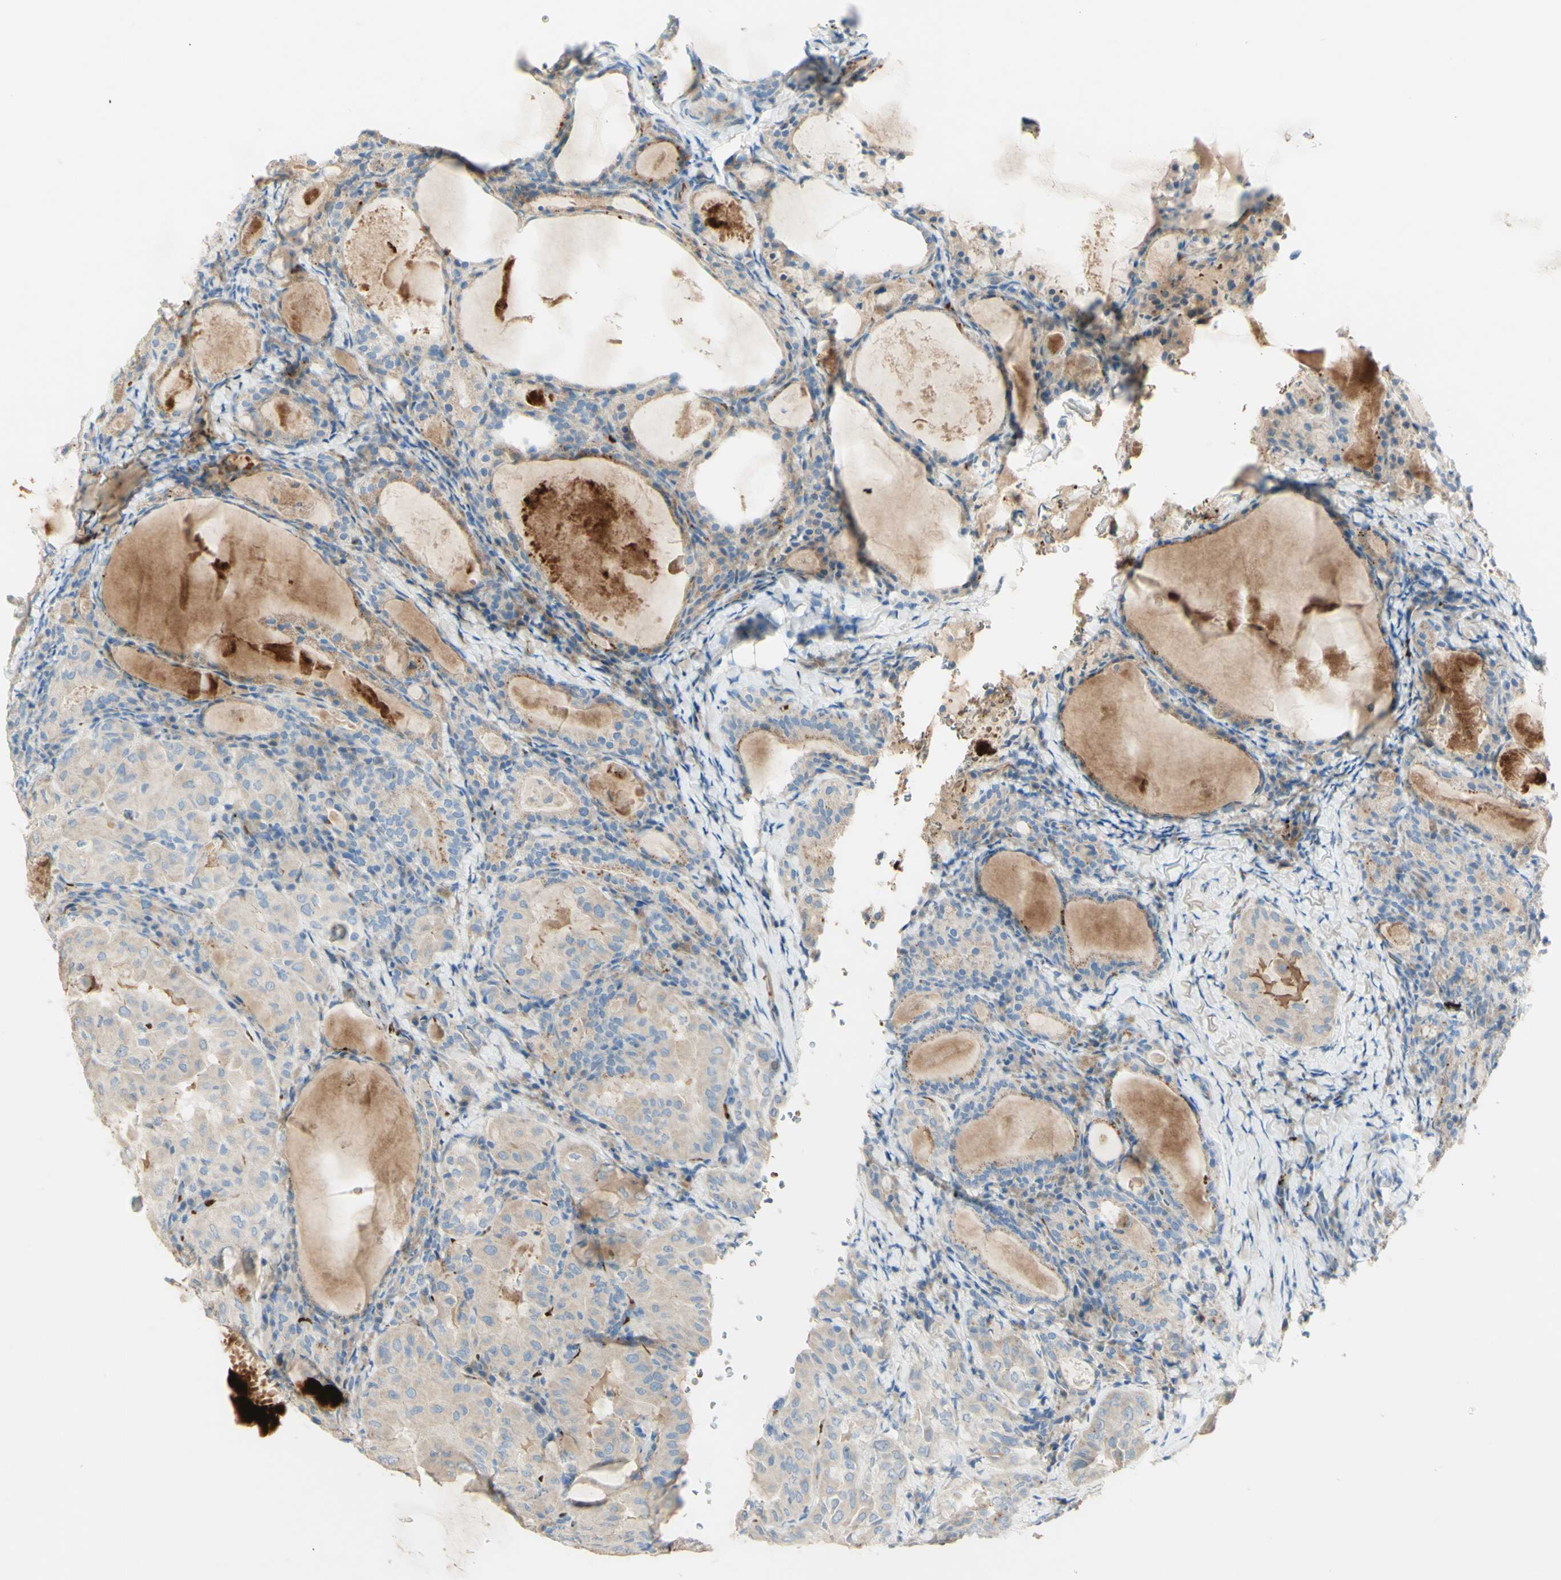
{"staining": {"intensity": "weak", "quantity": ">75%", "location": "cytoplasmic/membranous"}, "tissue": "thyroid cancer", "cell_type": "Tumor cells", "image_type": "cancer", "snomed": [{"axis": "morphology", "description": "Papillary adenocarcinoma, NOS"}, {"axis": "topography", "description": "Thyroid gland"}], "caption": "The immunohistochemical stain labels weak cytoplasmic/membranous positivity in tumor cells of papillary adenocarcinoma (thyroid) tissue.", "gene": "GAN", "patient": {"sex": "female", "age": 42}}